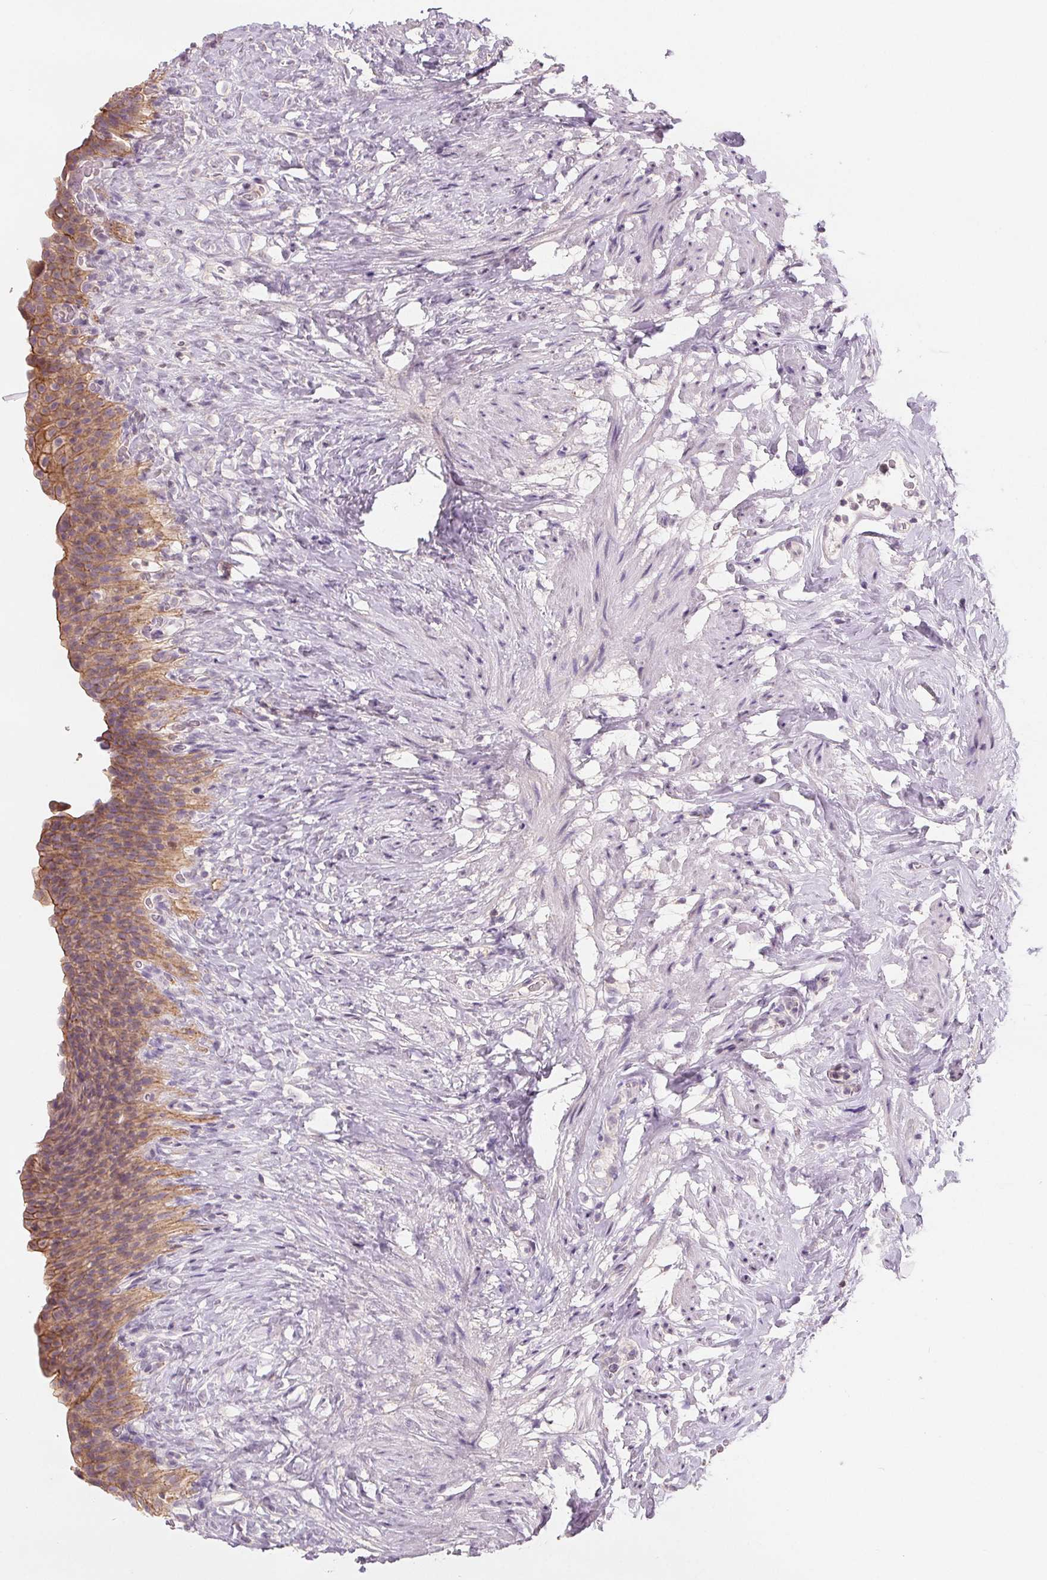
{"staining": {"intensity": "moderate", "quantity": "25%-75%", "location": "cytoplasmic/membranous"}, "tissue": "urinary bladder", "cell_type": "Urothelial cells", "image_type": "normal", "snomed": [{"axis": "morphology", "description": "Normal tissue, NOS"}, {"axis": "topography", "description": "Urinary bladder"}, {"axis": "topography", "description": "Prostate"}], "caption": "Urinary bladder was stained to show a protein in brown. There is medium levels of moderate cytoplasmic/membranous expression in about 25%-75% of urothelial cells.", "gene": "VTCN1", "patient": {"sex": "male", "age": 76}}